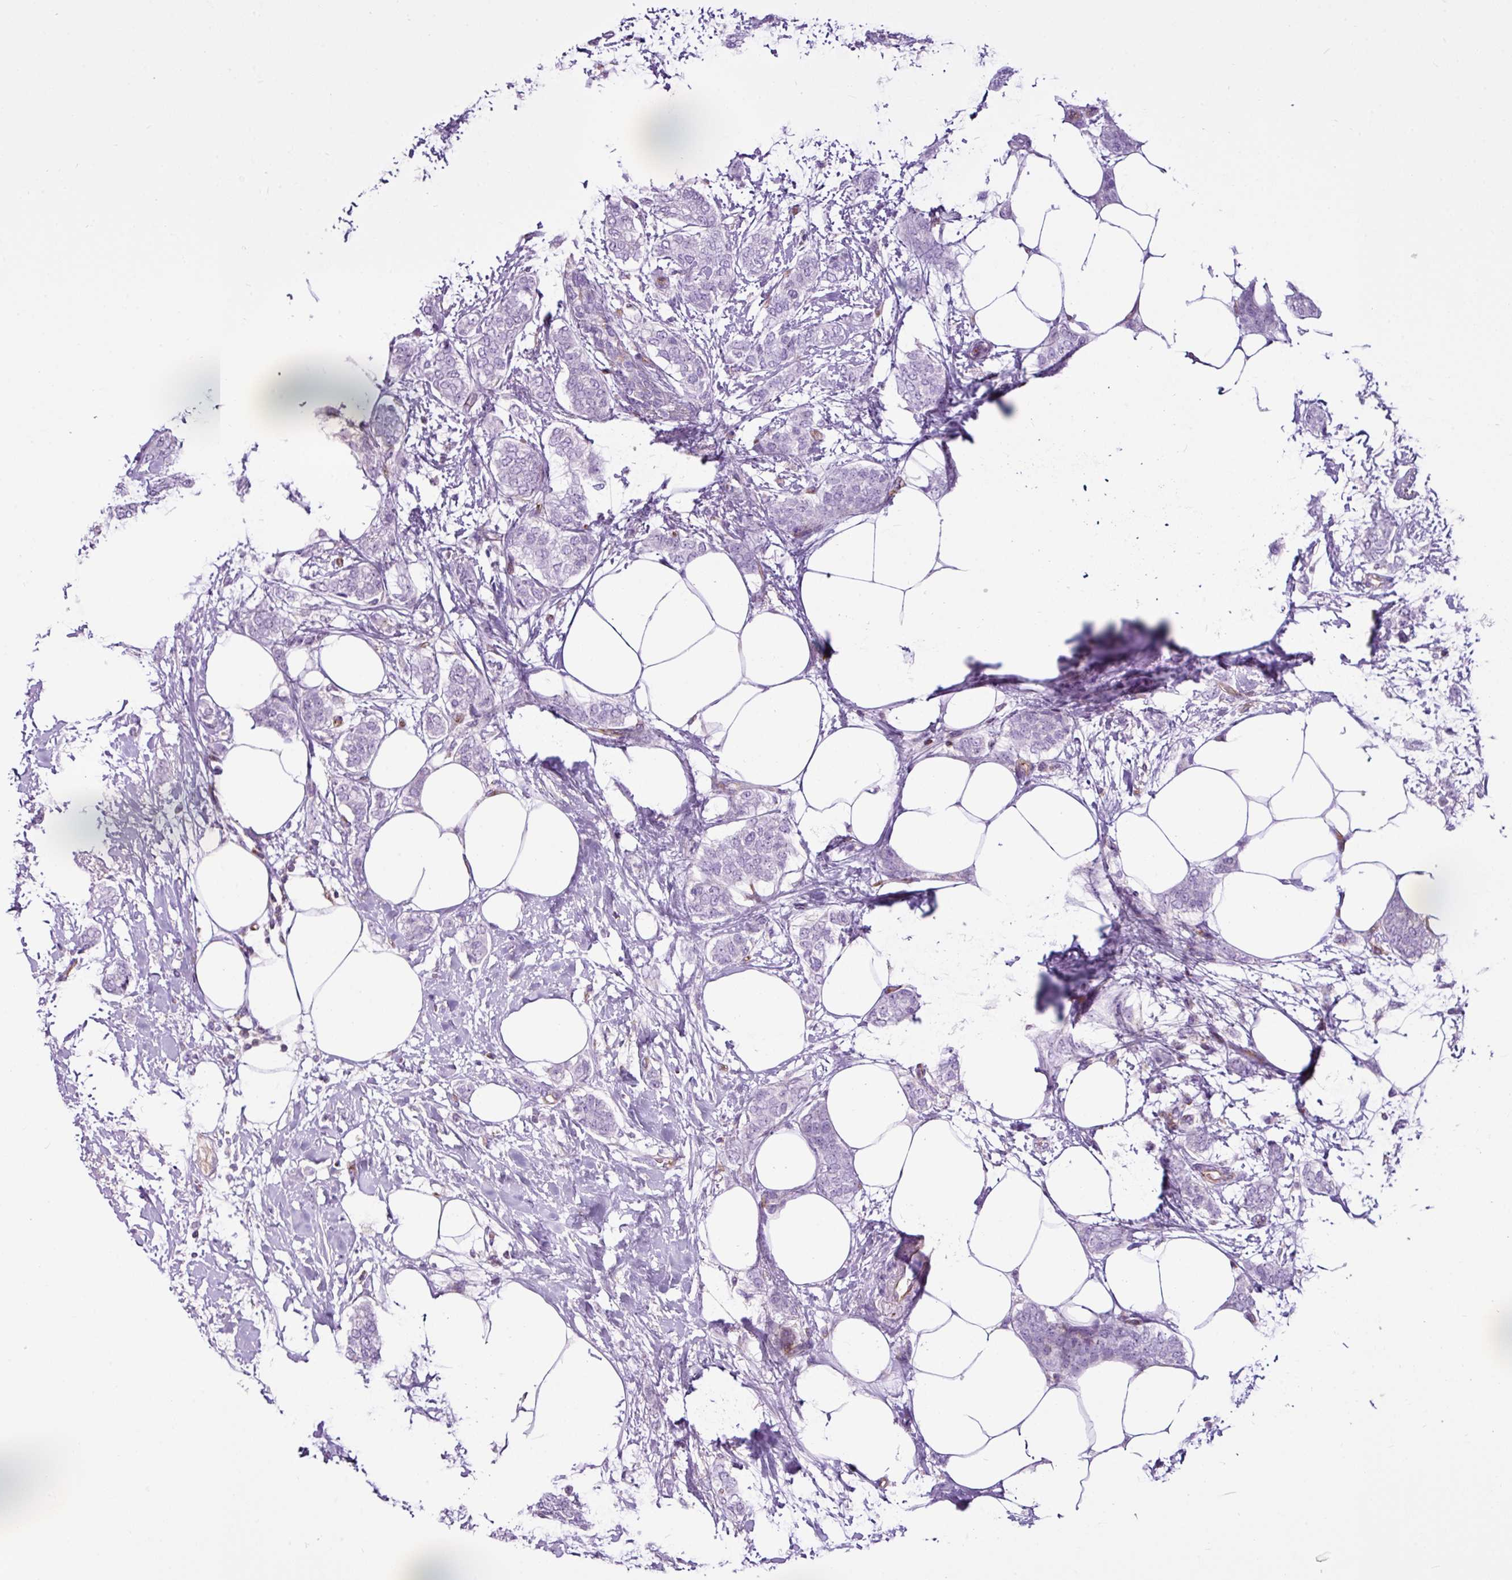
{"staining": {"intensity": "negative", "quantity": "none", "location": "none"}, "tissue": "breast cancer", "cell_type": "Tumor cells", "image_type": "cancer", "snomed": [{"axis": "morphology", "description": "Duct carcinoma"}, {"axis": "topography", "description": "Breast"}], "caption": "This is an immunohistochemistry micrograph of breast infiltrating ductal carcinoma. There is no staining in tumor cells.", "gene": "EME2", "patient": {"sex": "female", "age": 72}}